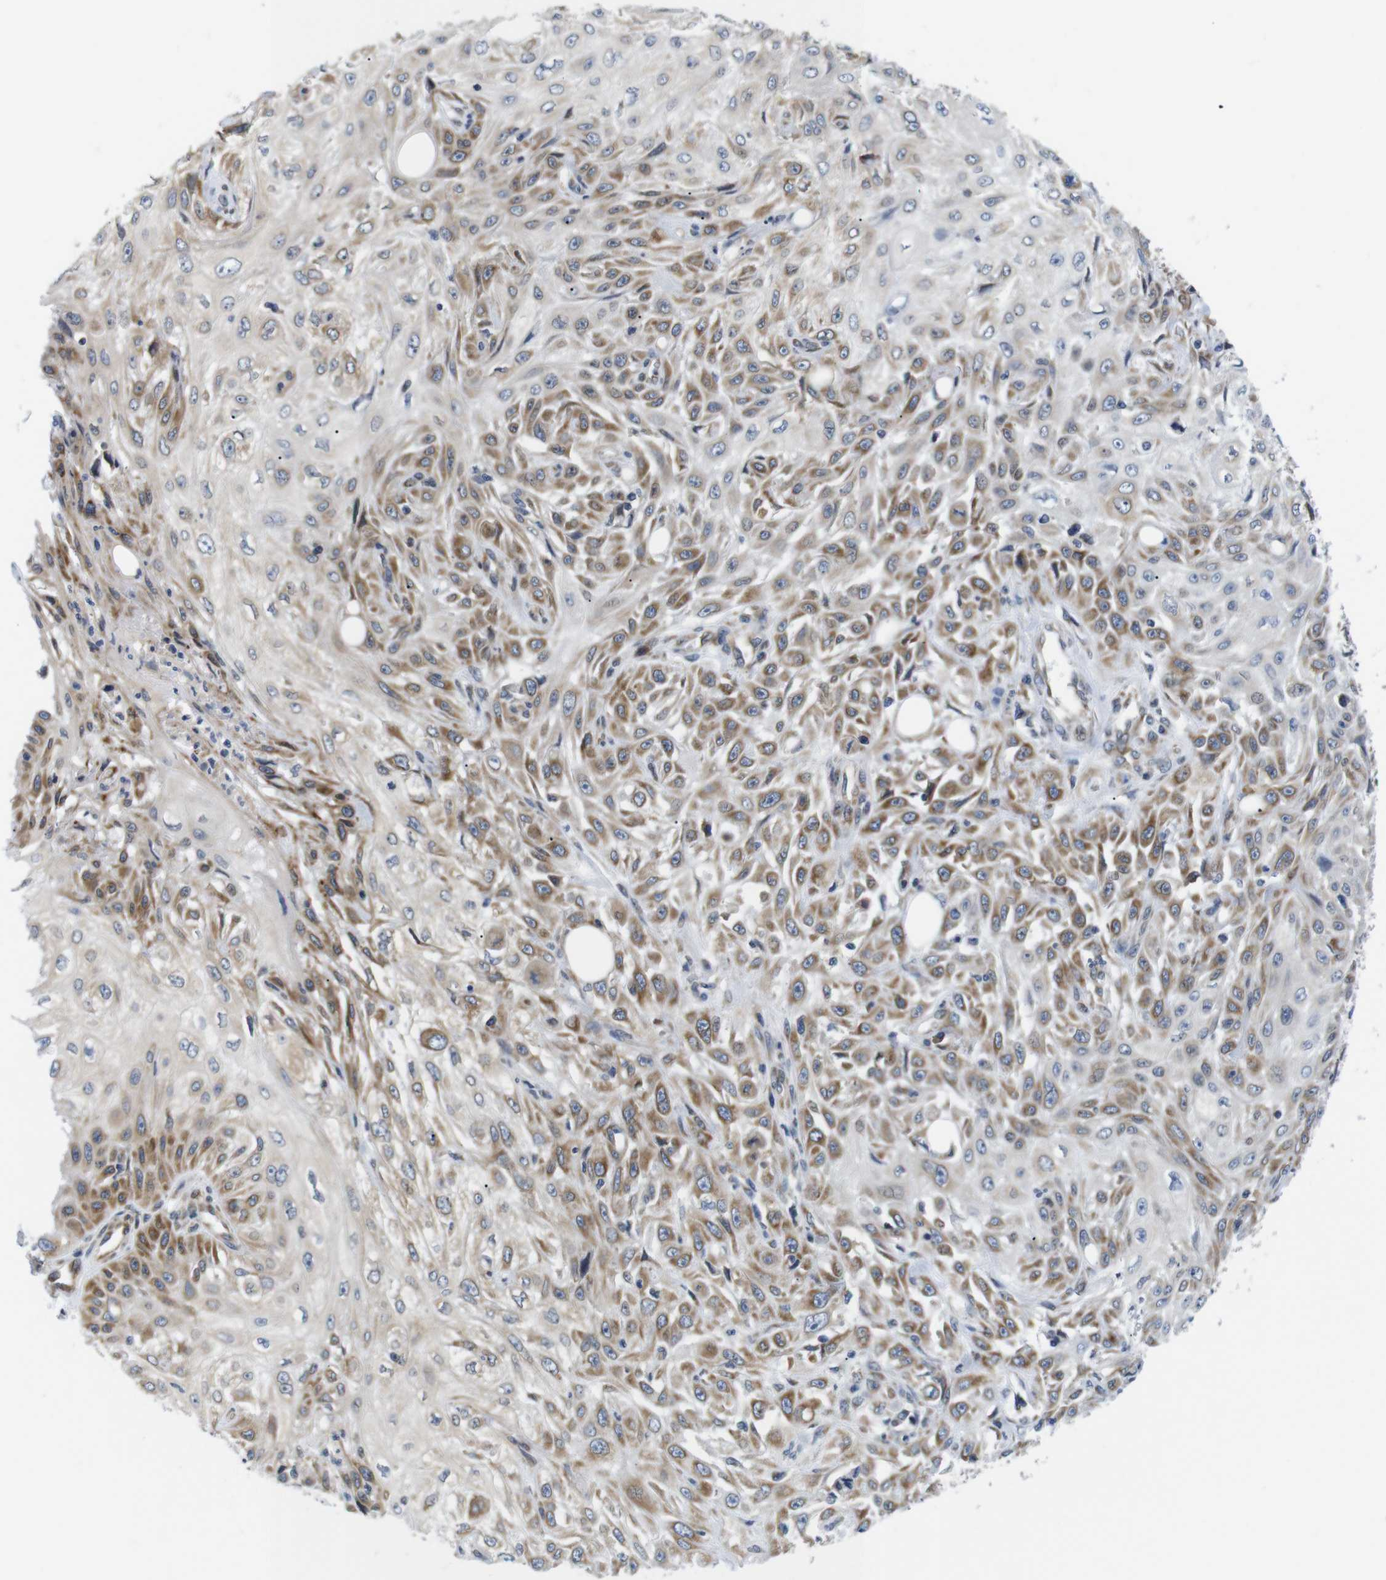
{"staining": {"intensity": "moderate", "quantity": "25%-75%", "location": "cytoplasmic/membranous"}, "tissue": "skin cancer", "cell_type": "Tumor cells", "image_type": "cancer", "snomed": [{"axis": "morphology", "description": "Squamous cell carcinoma, NOS"}, {"axis": "topography", "description": "Skin"}], "caption": "There is medium levels of moderate cytoplasmic/membranous expression in tumor cells of squamous cell carcinoma (skin), as demonstrated by immunohistochemical staining (brown color).", "gene": "HACD3", "patient": {"sex": "male", "age": 75}}